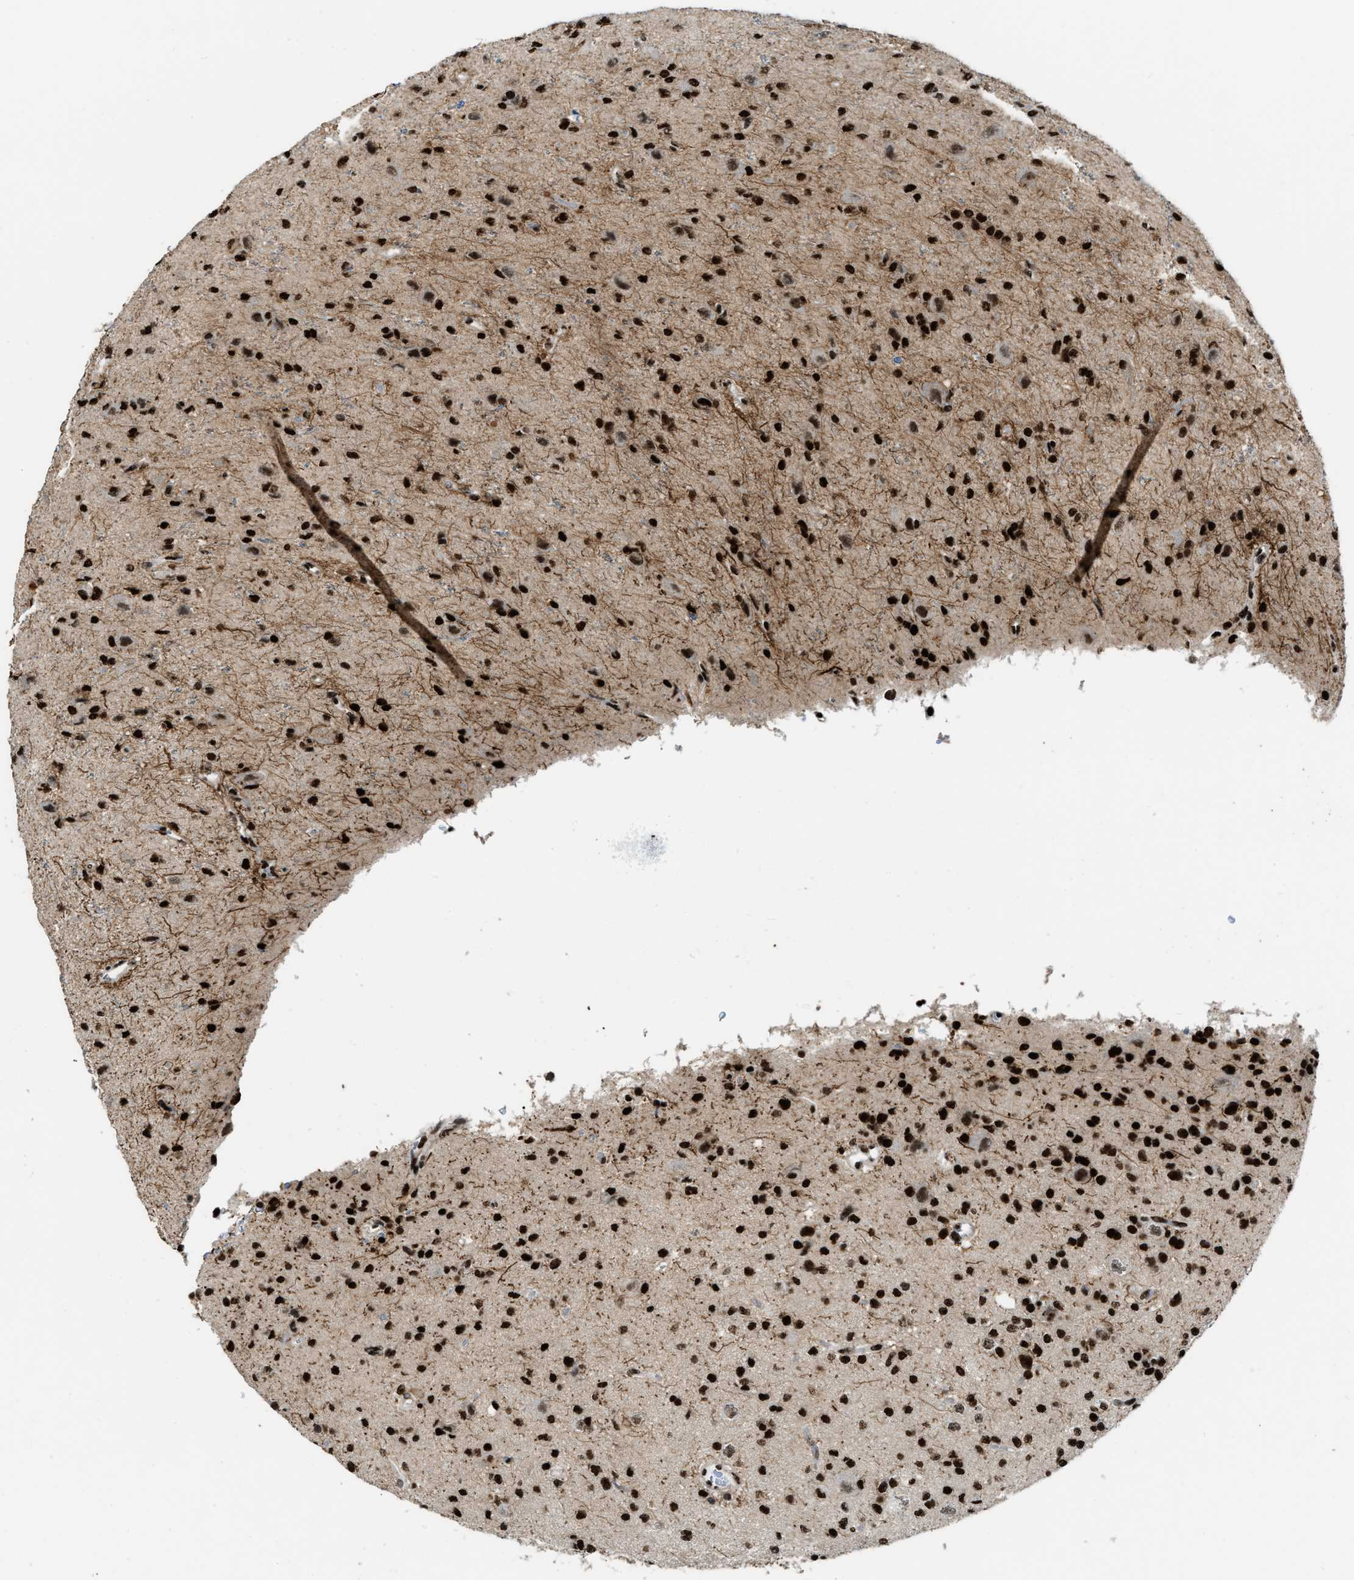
{"staining": {"intensity": "strong", "quantity": ">75%", "location": "nuclear"}, "tissue": "glioma", "cell_type": "Tumor cells", "image_type": "cancer", "snomed": [{"axis": "morphology", "description": "Glioma, malignant, High grade"}, {"axis": "topography", "description": "pancreas cauda"}], "caption": "Malignant high-grade glioma was stained to show a protein in brown. There is high levels of strong nuclear staining in about >75% of tumor cells.", "gene": "NUMA1", "patient": {"sex": "male", "age": 60}}